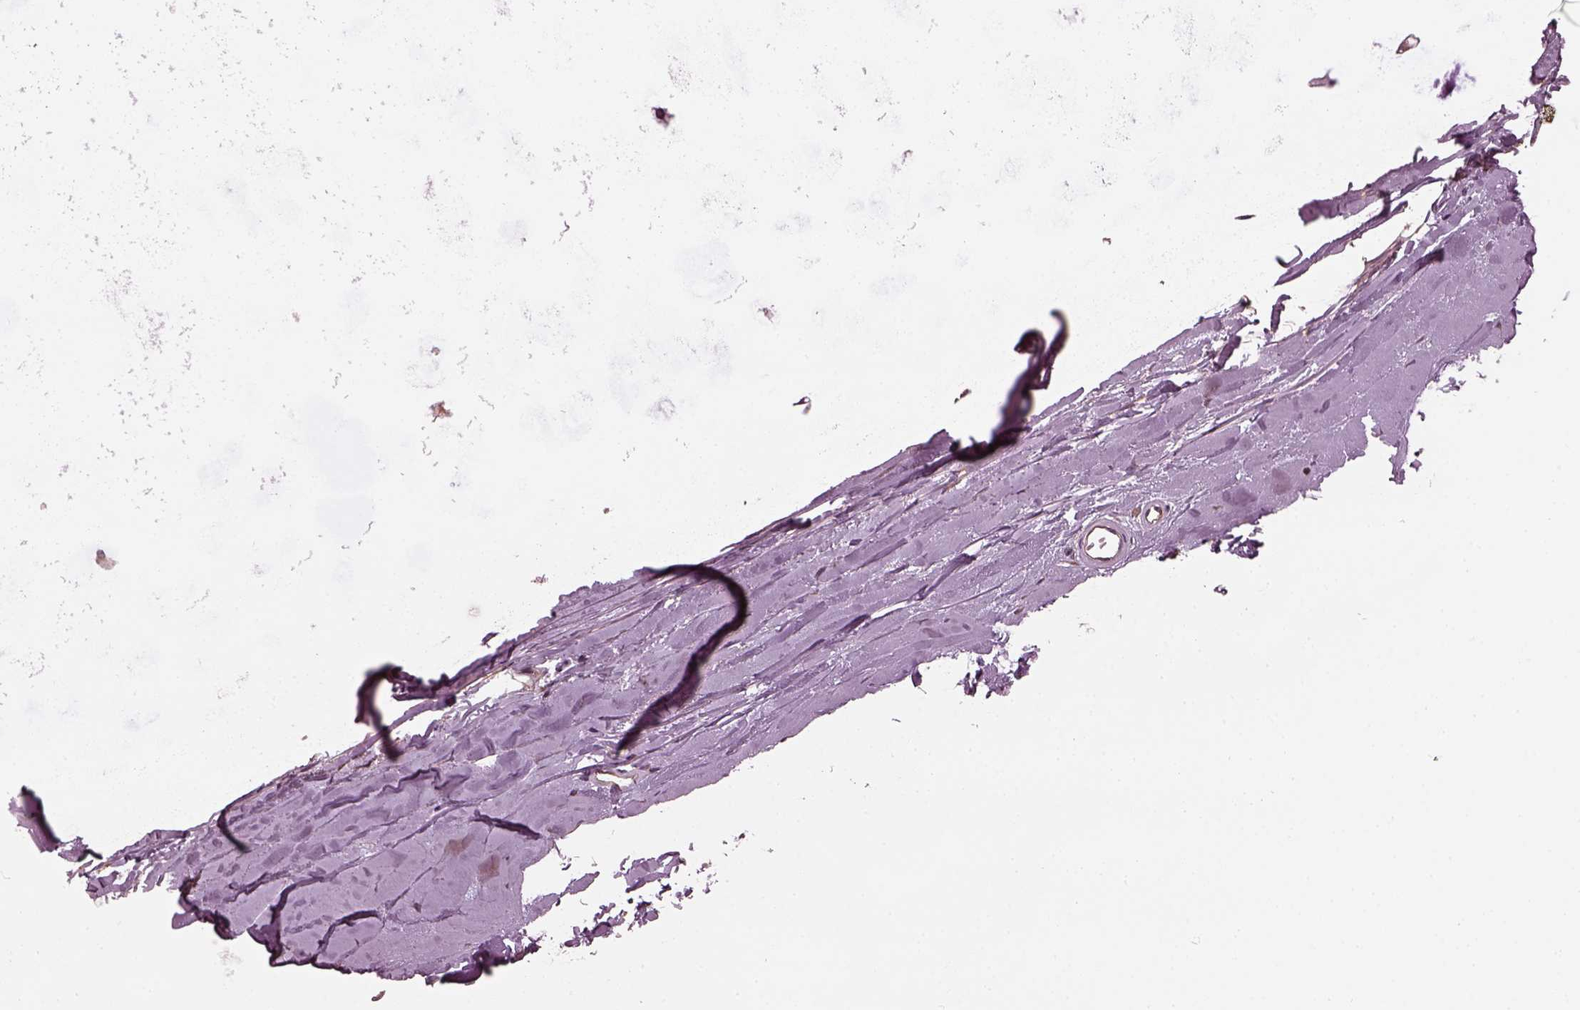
{"staining": {"intensity": "negative", "quantity": "none", "location": "none"}, "tissue": "adipose tissue", "cell_type": "Adipocytes", "image_type": "normal", "snomed": [{"axis": "morphology", "description": "Normal tissue, NOS"}, {"axis": "topography", "description": "Lymph node"}, {"axis": "topography", "description": "Bronchus"}], "caption": "Adipose tissue stained for a protein using IHC shows no positivity adipocytes.", "gene": "RUFY3", "patient": {"sex": "female", "age": 70}}